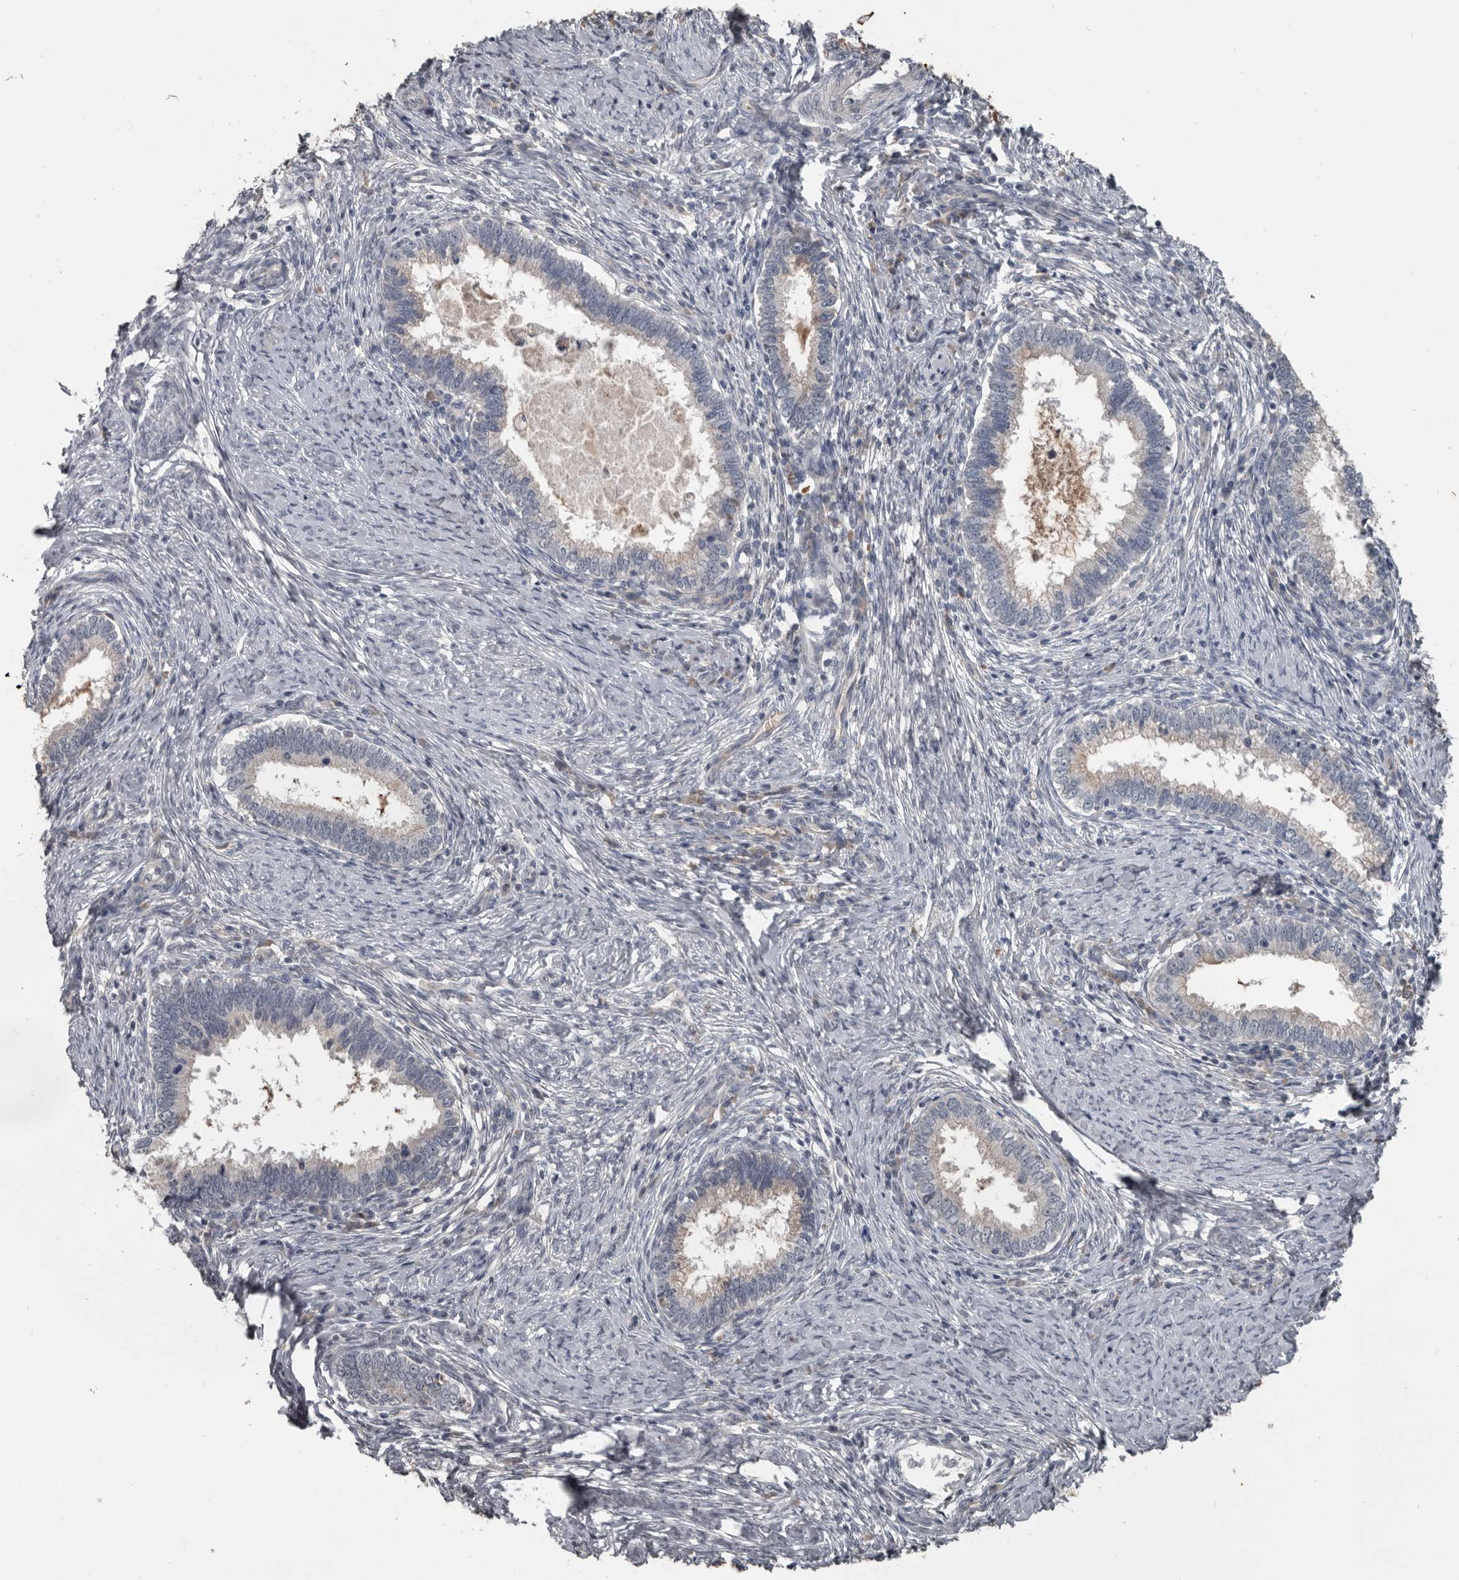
{"staining": {"intensity": "weak", "quantity": "<25%", "location": "cytoplasmic/membranous"}, "tissue": "cervical cancer", "cell_type": "Tumor cells", "image_type": "cancer", "snomed": [{"axis": "morphology", "description": "Adenocarcinoma, NOS"}, {"axis": "topography", "description": "Cervix"}], "caption": "This is a image of immunohistochemistry (IHC) staining of cervical adenocarcinoma, which shows no staining in tumor cells. The staining is performed using DAB brown chromogen with nuclei counter-stained in using hematoxylin.", "gene": "C1orf216", "patient": {"sex": "female", "age": 36}}